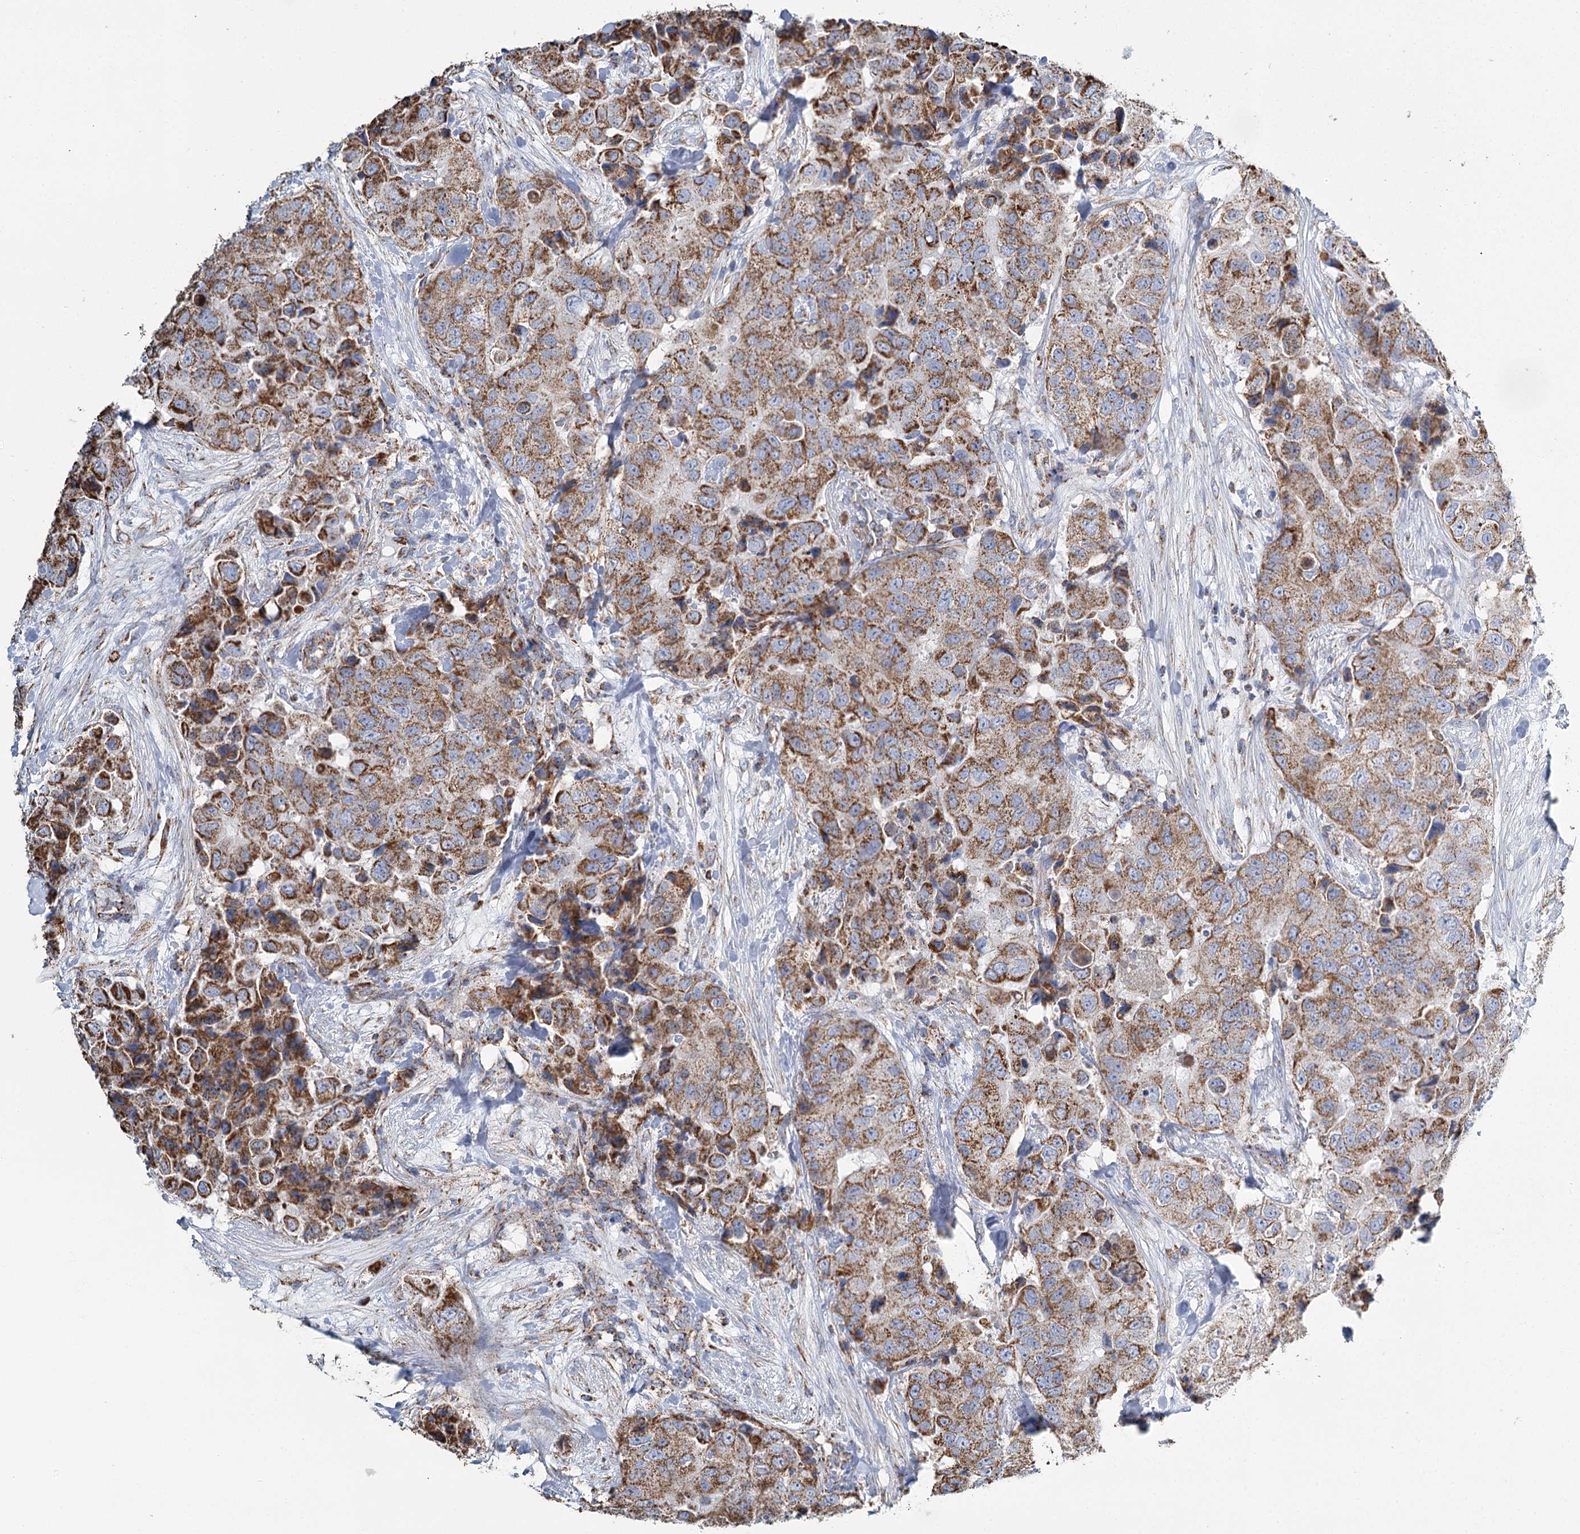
{"staining": {"intensity": "moderate", "quantity": ">75%", "location": "cytoplasmic/membranous"}, "tissue": "breast cancer", "cell_type": "Tumor cells", "image_type": "cancer", "snomed": [{"axis": "morphology", "description": "Duct carcinoma"}, {"axis": "topography", "description": "Breast"}], "caption": "High-power microscopy captured an IHC image of breast cancer (invasive ductal carcinoma), revealing moderate cytoplasmic/membranous positivity in about >75% of tumor cells. (IHC, brightfield microscopy, high magnification).", "gene": "MRPL44", "patient": {"sex": "female", "age": 62}}